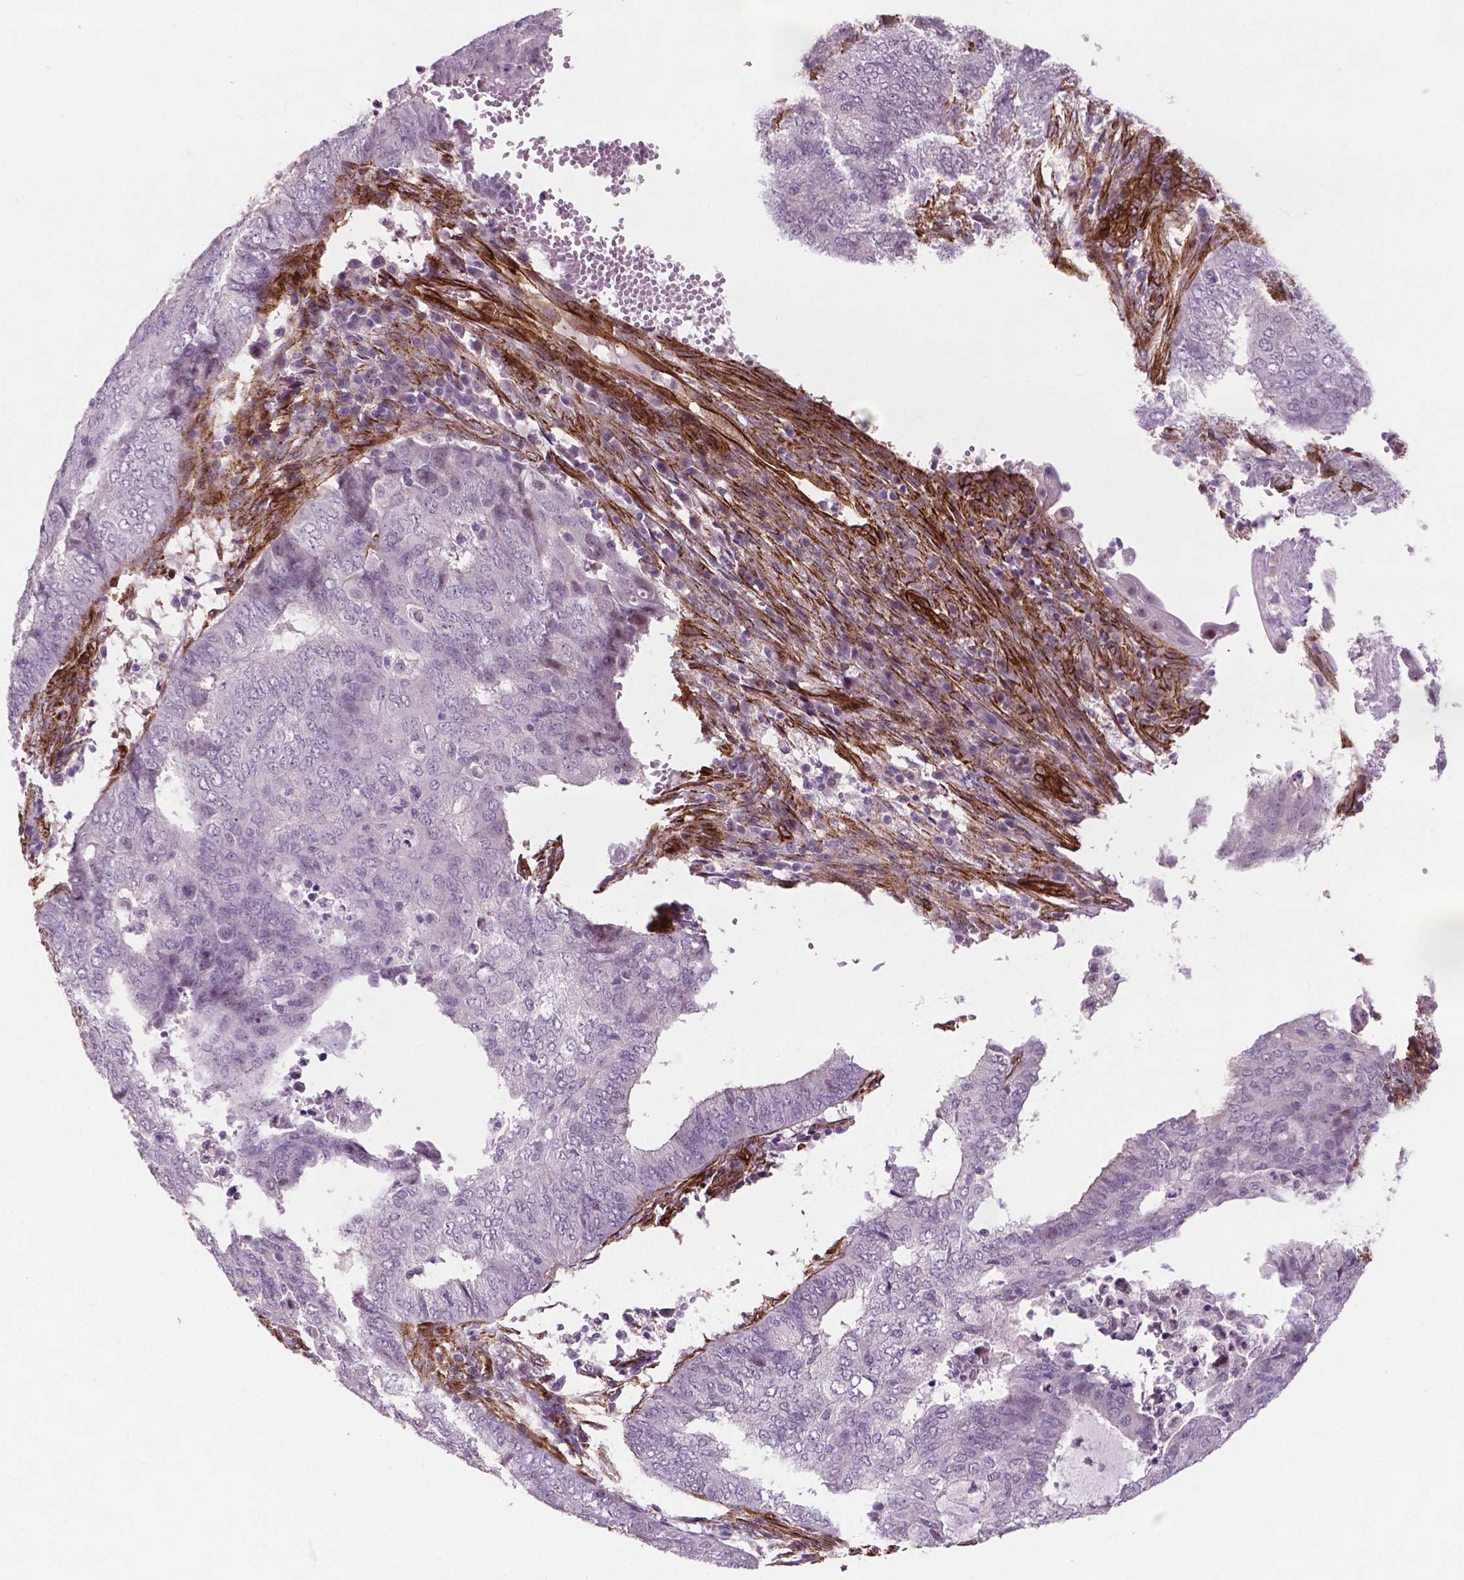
{"staining": {"intensity": "negative", "quantity": "none", "location": "none"}, "tissue": "endometrial cancer", "cell_type": "Tumor cells", "image_type": "cancer", "snomed": [{"axis": "morphology", "description": "Adenocarcinoma, NOS"}, {"axis": "topography", "description": "Endometrium"}], "caption": "This image is of endometrial cancer (adenocarcinoma) stained with immunohistochemistry (IHC) to label a protein in brown with the nuclei are counter-stained blue. There is no staining in tumor cells.", "gene": "EGFL8", "patient": {"sex": "female", "age": 62}}